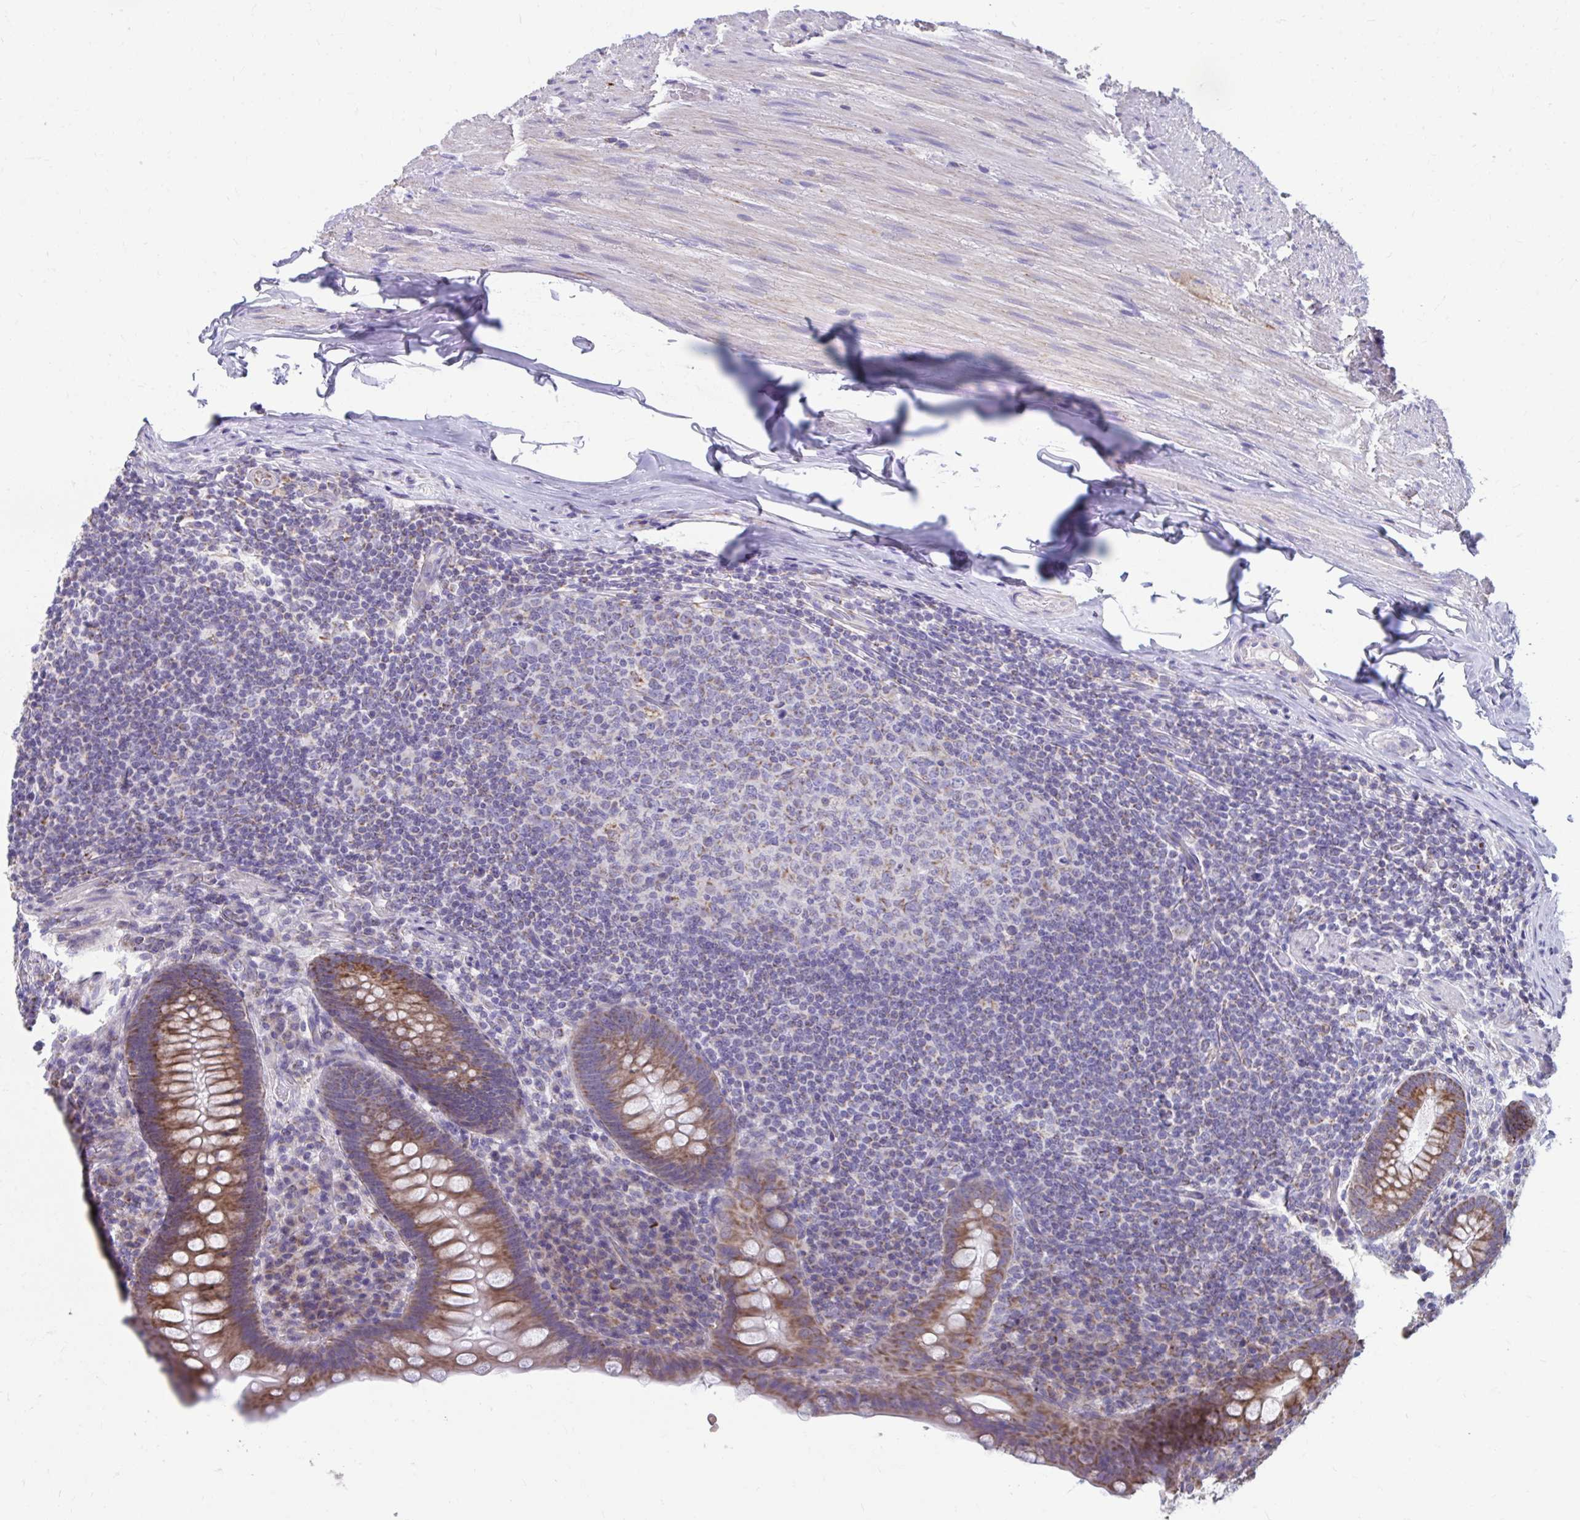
{"staining": {"intensity": "moderate", "quantity": ">75%", "location": "cytoplasmic/membranous"}, "tissue": "appendix", "cell_type": "Glandular cells", "image_type": "normal", "snomed": [{"axis": "morphology", "description": "Normal tissue, NOS"}, {"axis": "topography", "description": "Appendix"}], "caption": "This micrograph shows benign appendix stained with IHC to label a protein in brown. The cytoplasmic/membranous of glandular cells show moderate positivity for the protein. Nuclei are counter-stained blue.", "gene": "LINGO4", "patient": {"sex": "male", "age": 71}}